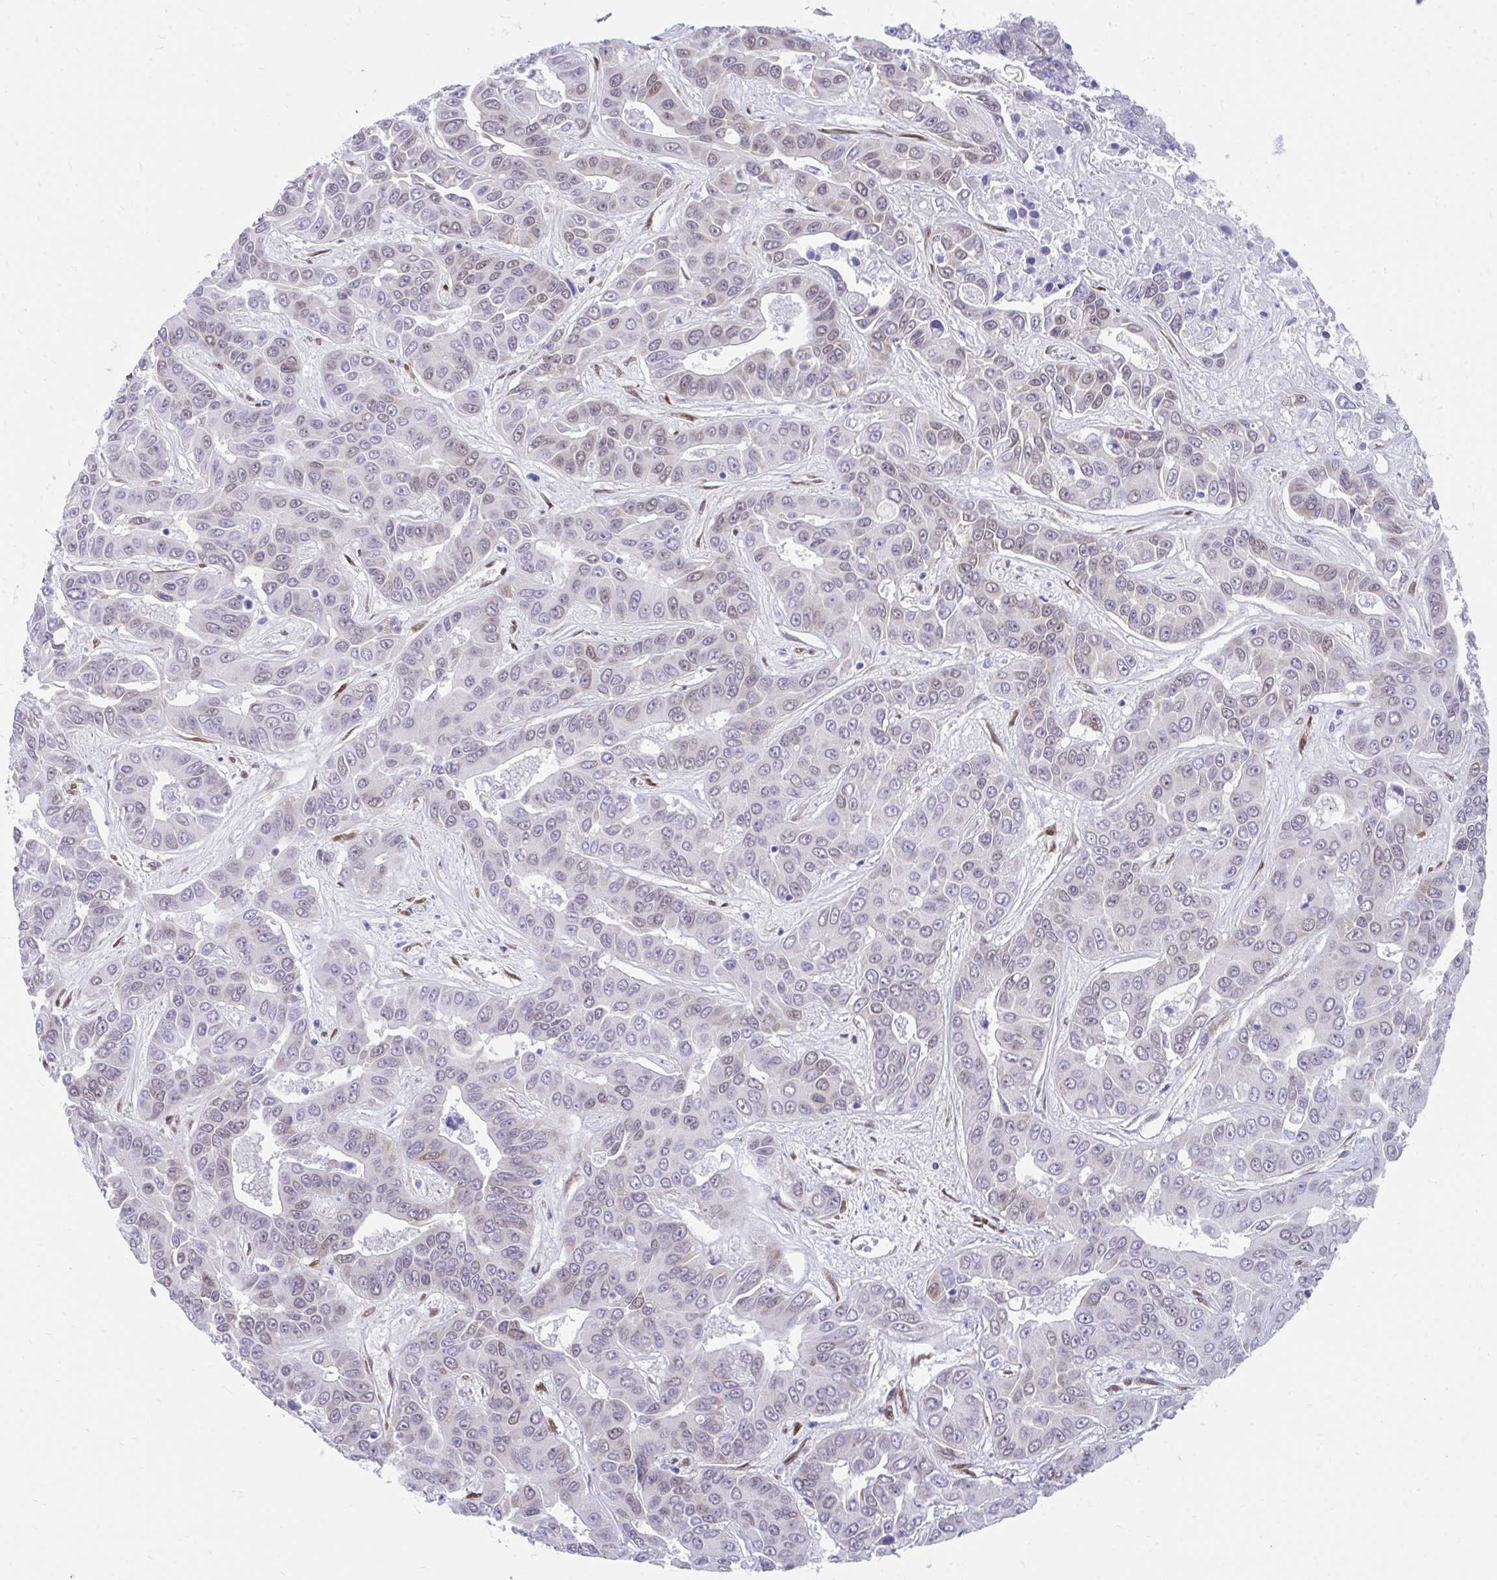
{"staining": {"intensity": "weak", "quantity": "<25%", "location": "nuclear"}, "tissue": "liver cancer", "cell_type": "Tumor cells", "image_type": "cancer", "snomed": [{"axis": "morphology", "description": "Cholangiocarcinoma"}, {"axis": "topography", "description": "Liver"}], "caption": "There is no significant expression in tumor cells of liver cancer (cholangiocarcinoma).", "gene": "RBPMS", "patient": {"sex": "female", "age": 52}}